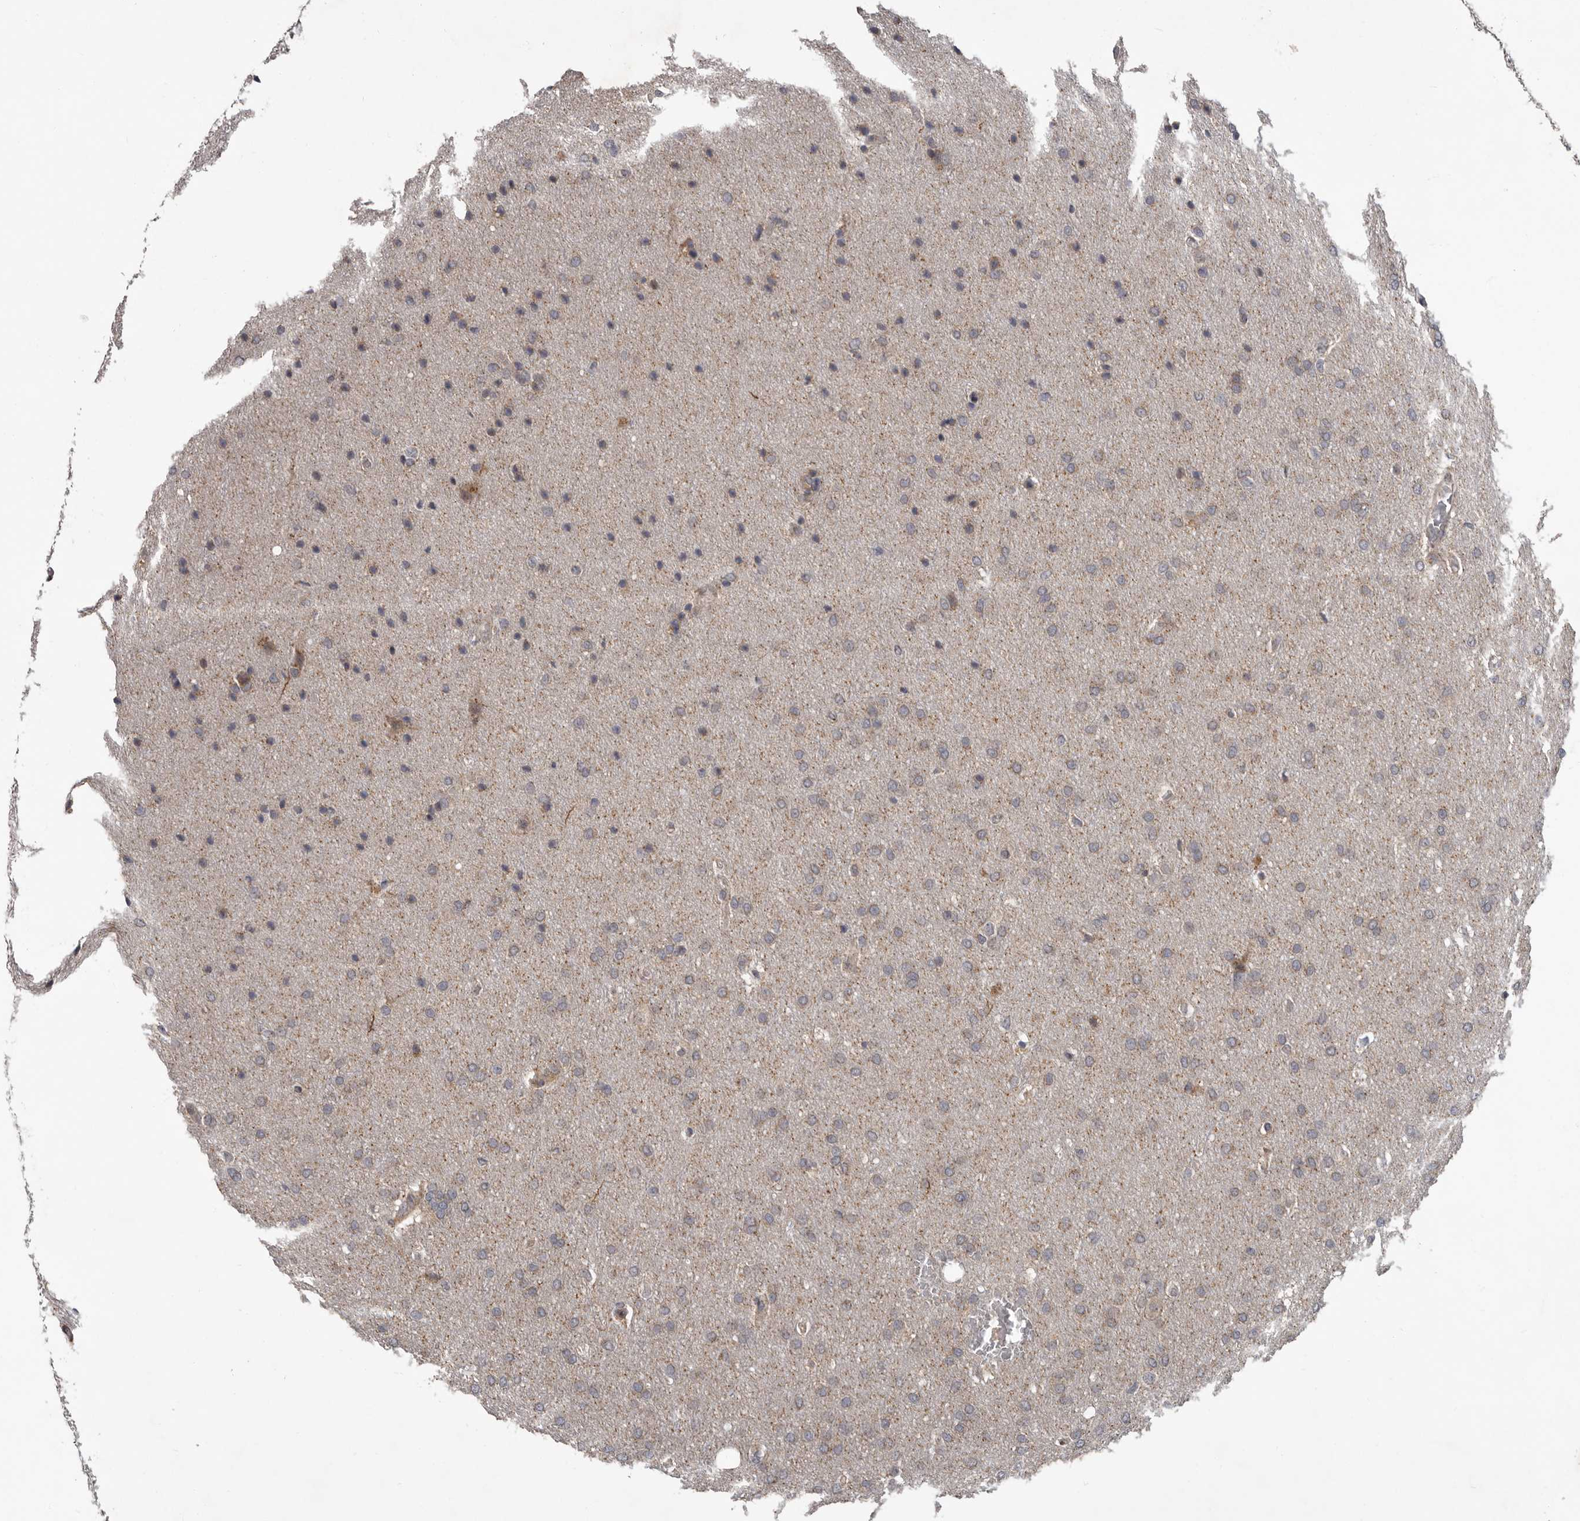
{"staining": {"intensity": "weak", "quantity": "25%-75%", "location": "cytoplasmic/membranous"}, "tissue": "glioma", "cell_type": "Tumor cells", "image_type": "cancer", "snomed": [{"axis": "morphology", "description": "Glioma, malignant, Low grade"}, {"axis": "topography", "description": "Brain"}], "caption": "Human malignant low-grade glioma stained for a protein (brown) displays weak cytoplasmic/membranous positive staining in about 25%-75% of tumor cells.", "gene": "FGFR4", "patient": {"sex": "female", "age": 37}}